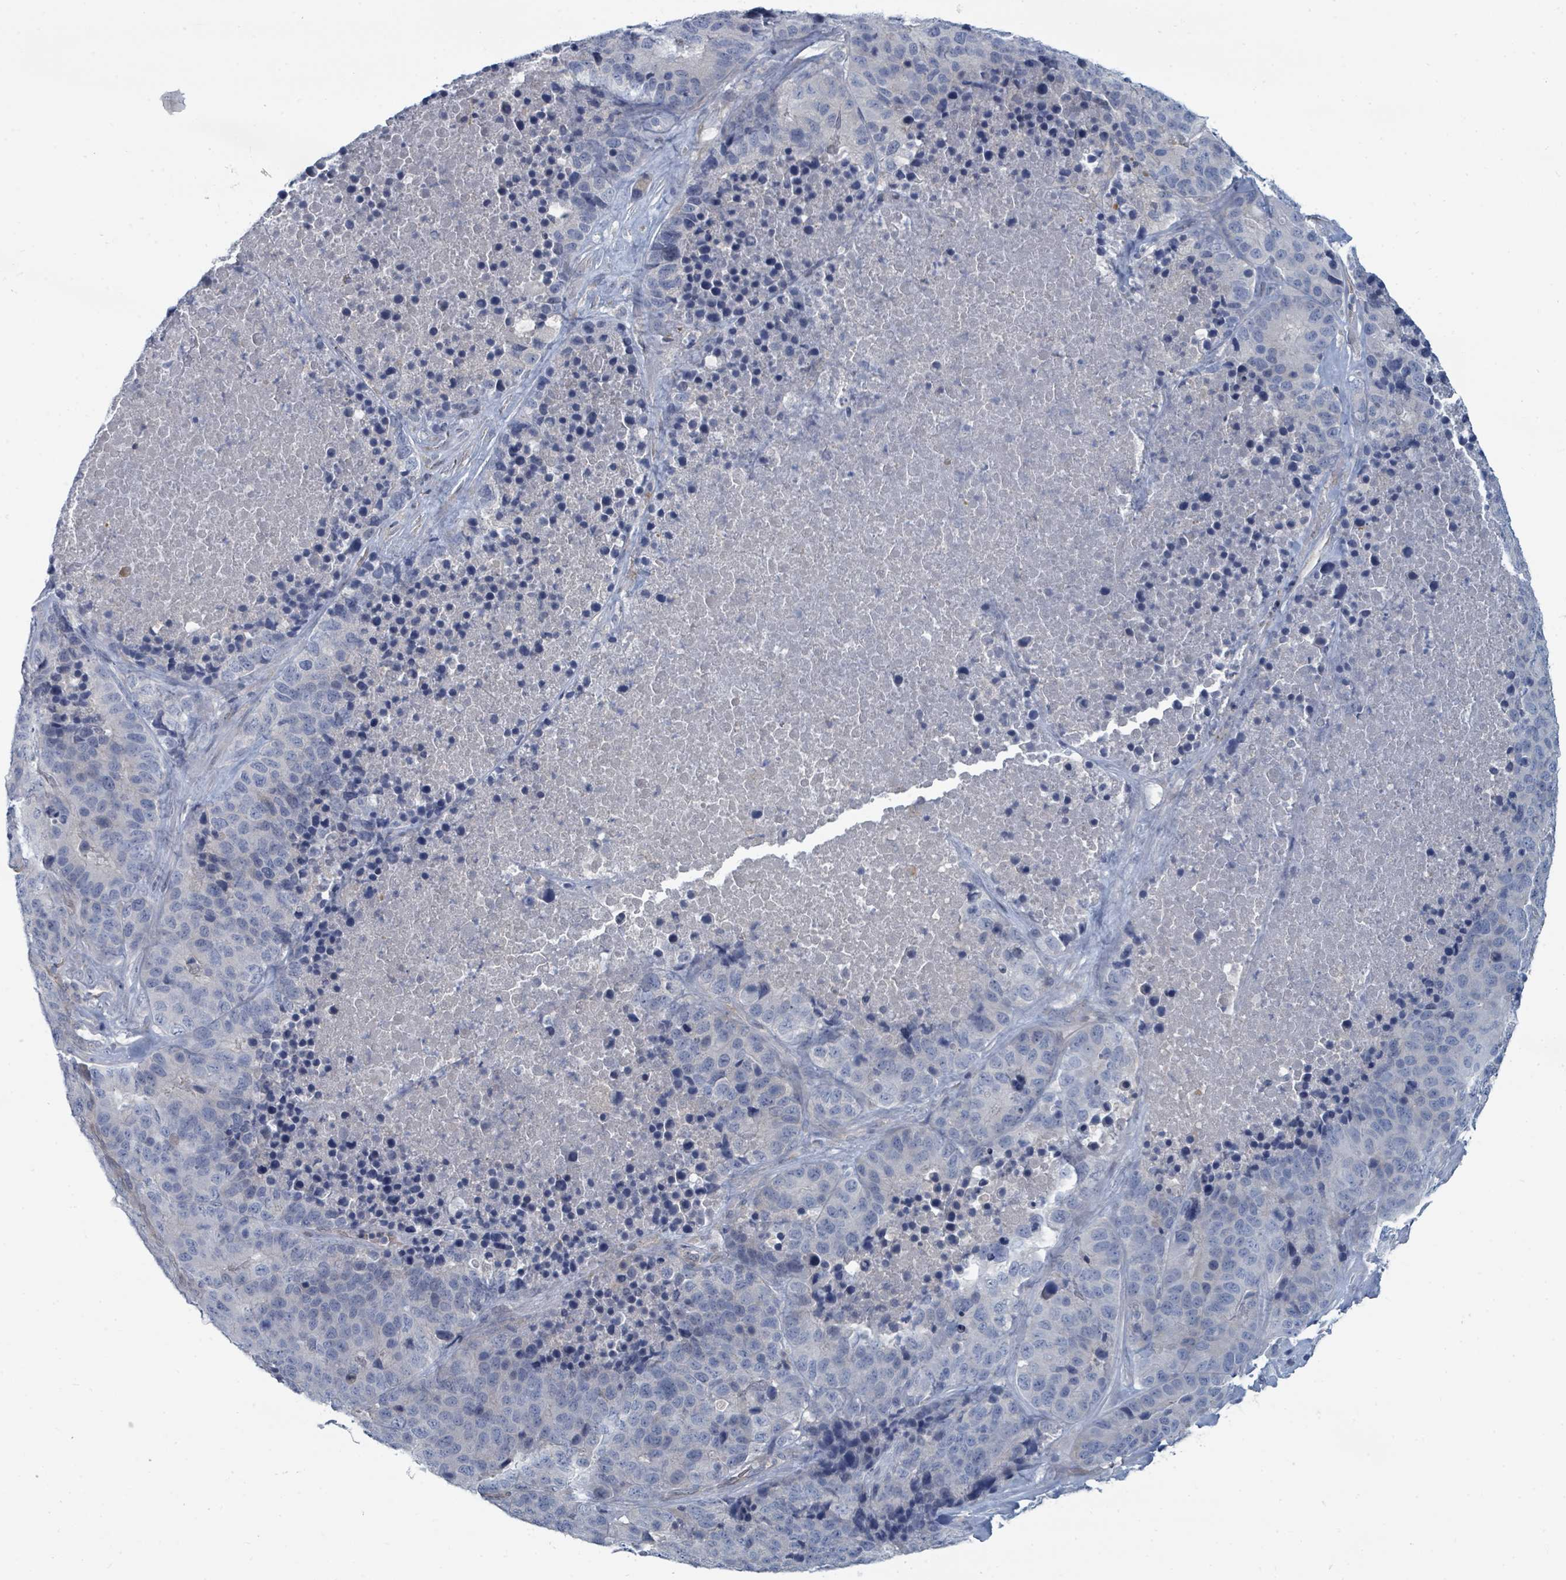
{"staining": {"intensity": "negative", "quantity": "none", "location": "none"}, "tissue": "stomach cancer", "cell_type": "Tumor cells", "image_type": "cancer", "snomed": [{"axis": "morphology", "description": "Adenocarcinoma, NOS"}, {"axis": "topography", "description": "Stomach"}], "caption": "Immunohistochemistry (IHC) micrograph of neoplastic tissue: stomach cancer (adenocarcinoma) stained with DAB reveals no significant protein staining in tumor cells.", "gene": "SLC25A45", "patient": {"sex": "male", "age": 71}}